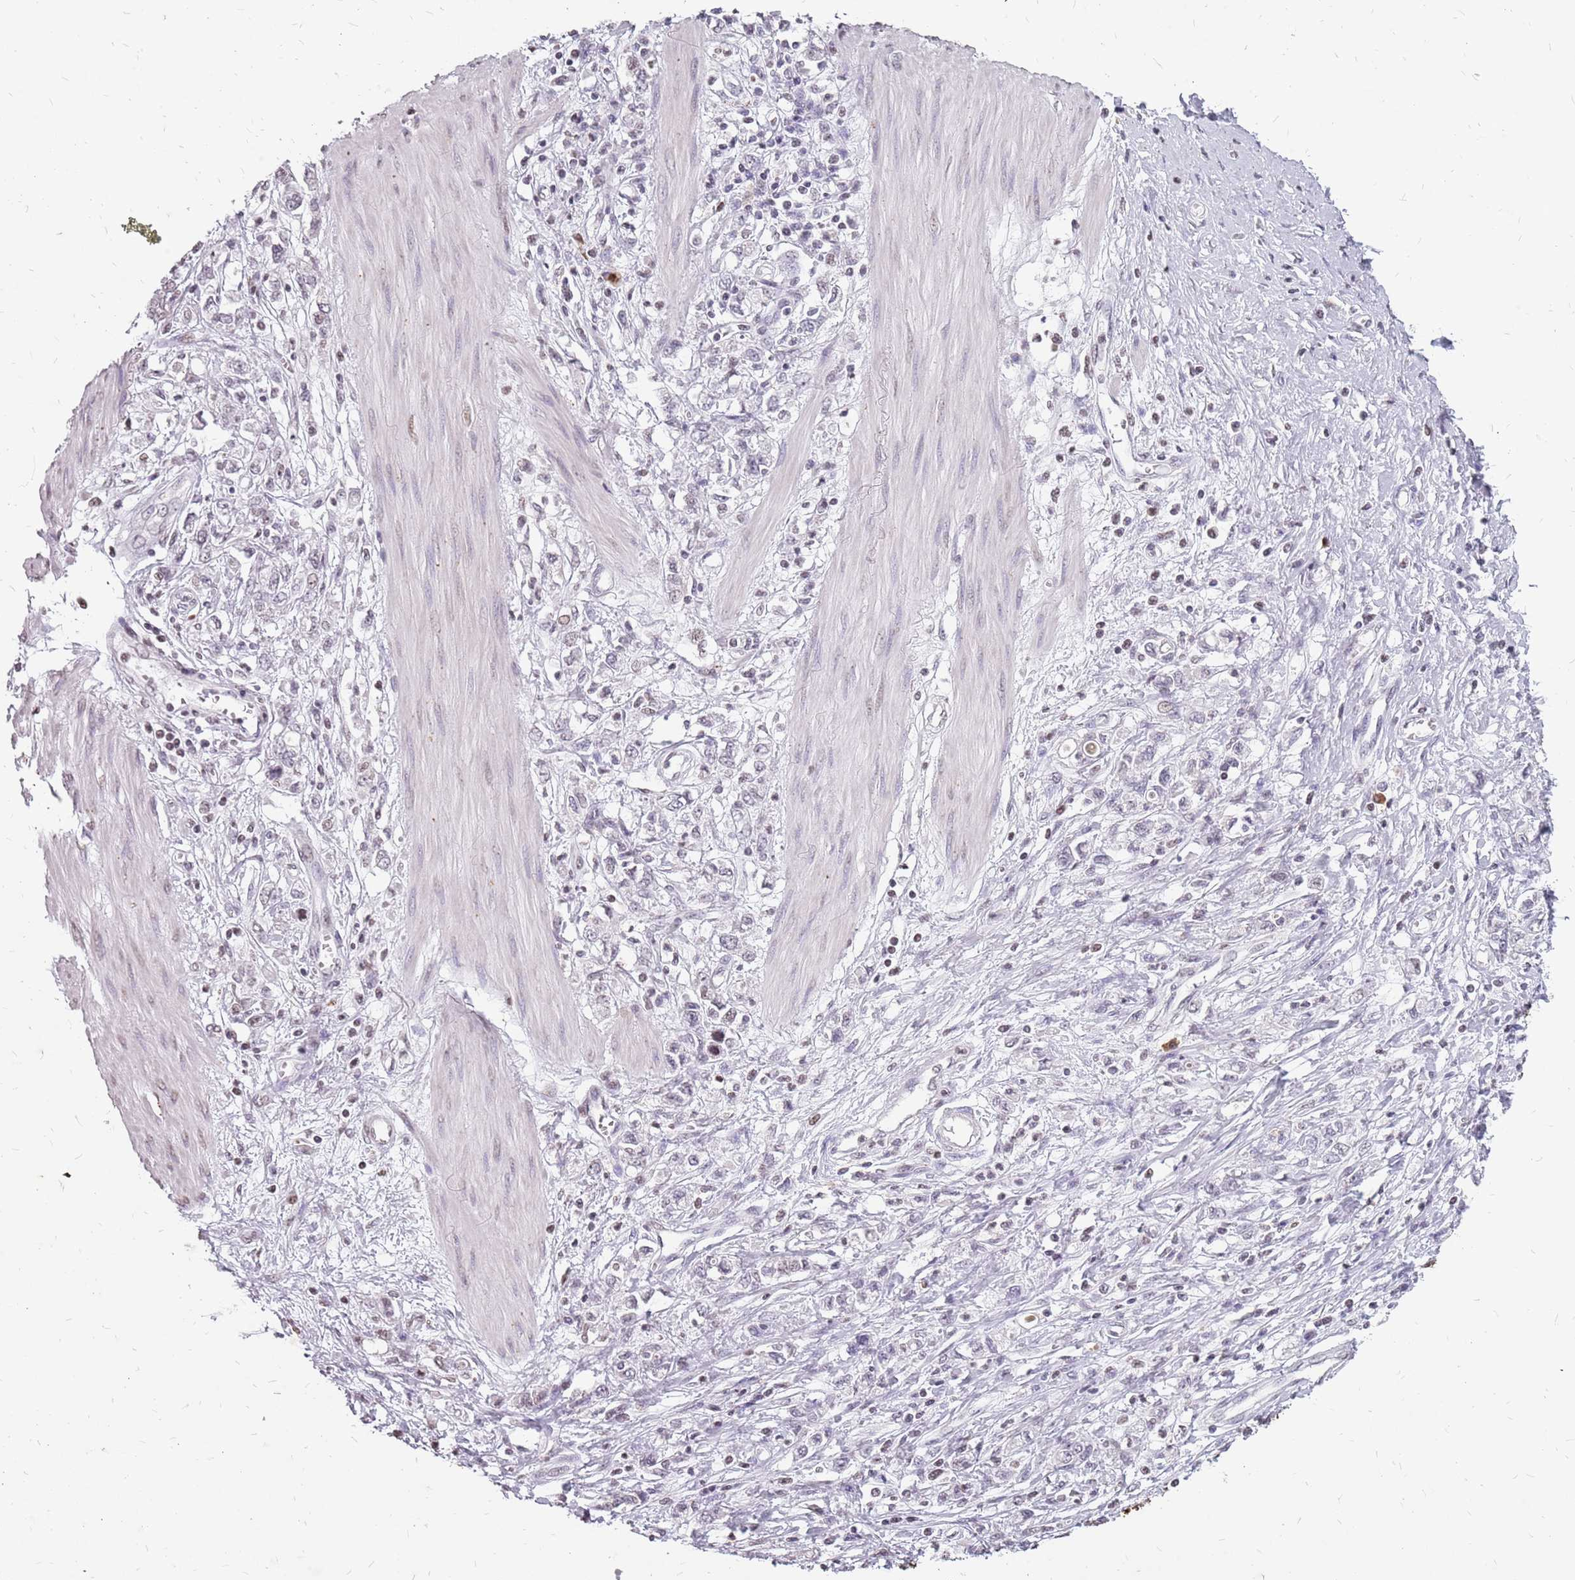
{"staining": {"intensity": "negative", "quantity": "none", "location": "none"}, "tissue": "stomach cancer", "cell_type": "Tumor cells", "image_type": "cancer", "snomed": [{"axis": "morphology", "description": "Adenocarcinoma, NOS"}, {"axis": "topography", "description": "Stomach"}], "caption": "This is an immunohistochemistry (IHC) image of human adenocarcinoma (stomach). There is no staining in tumor cells.", "gene": "NEK6", "patient": {"sex": "female", "age": 76}}